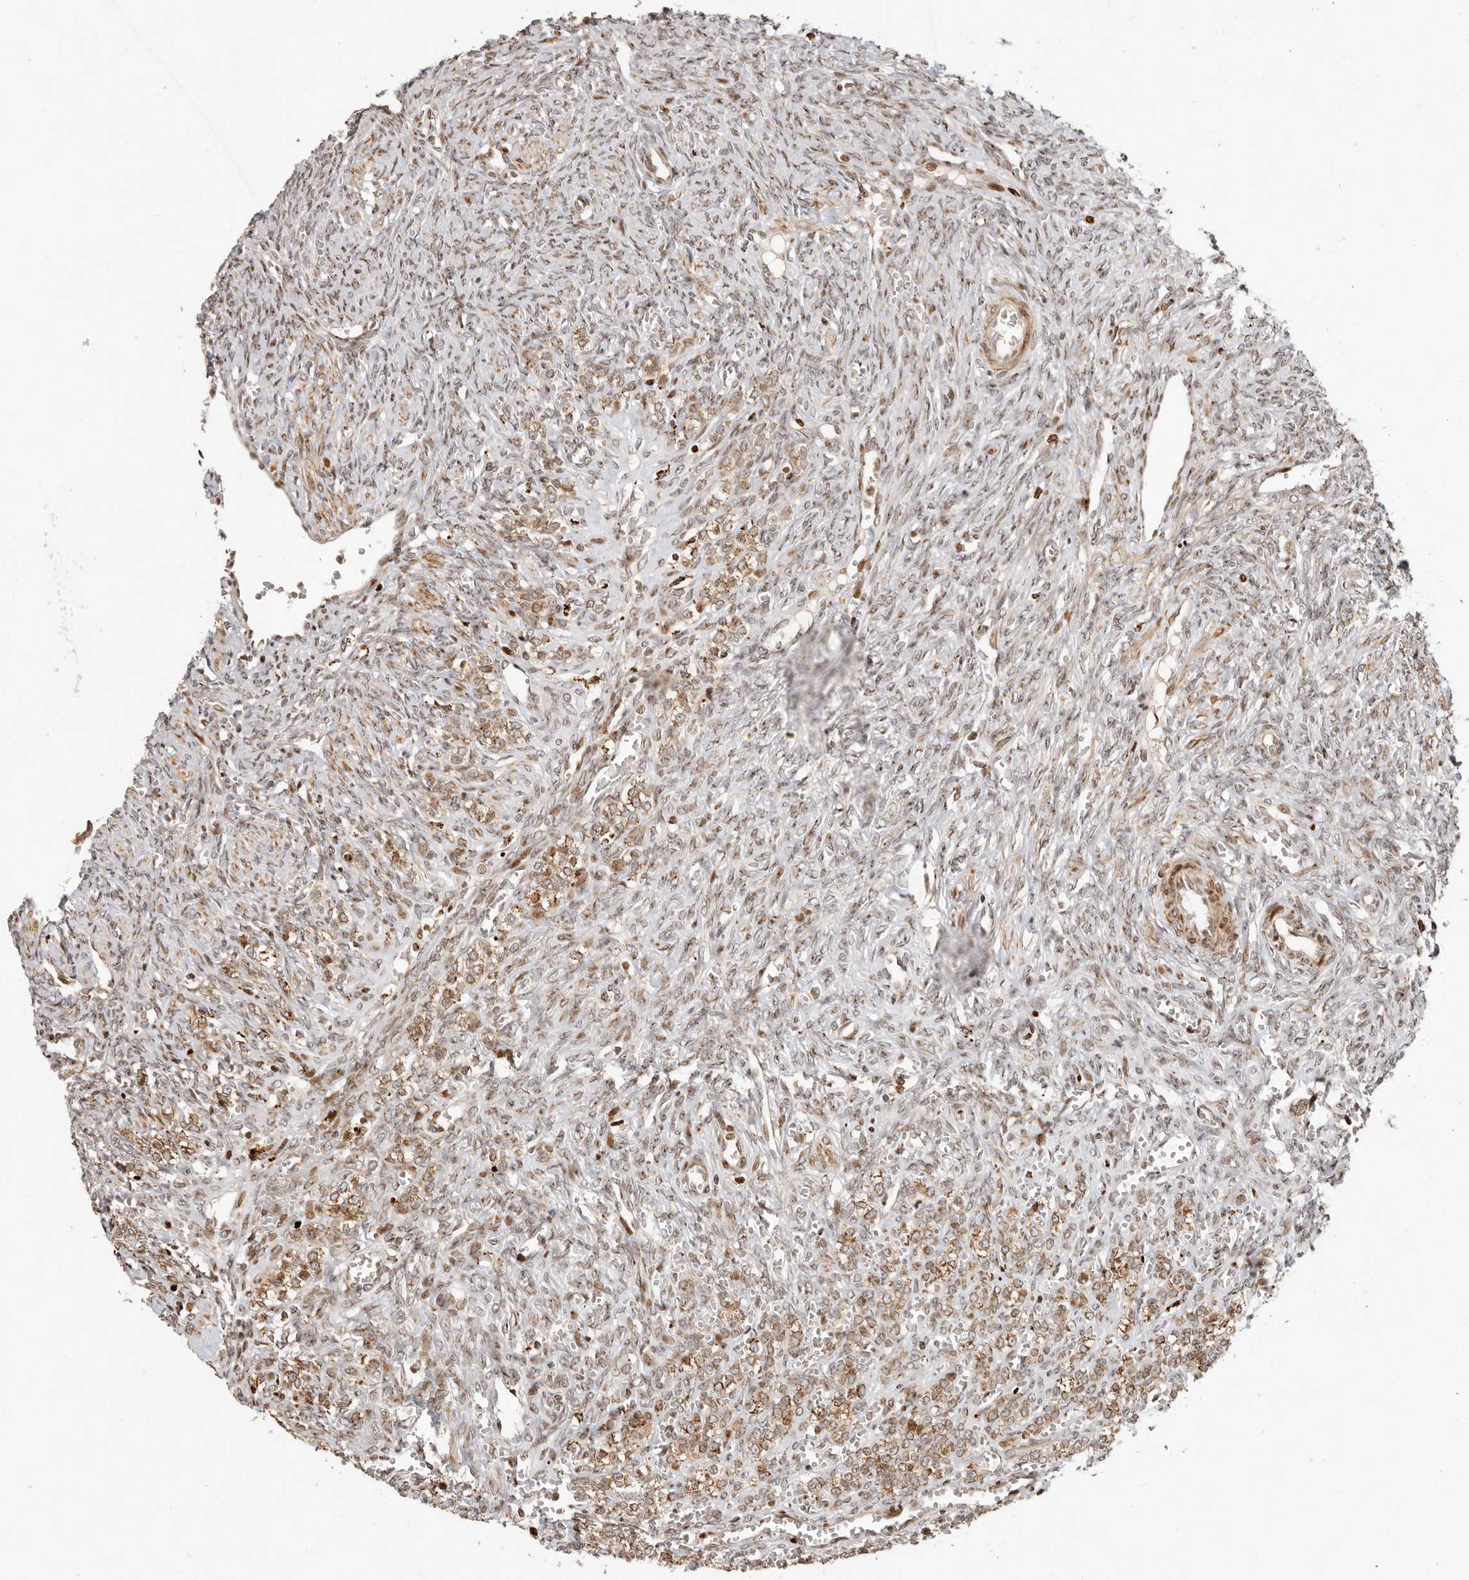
{"staining": {"intensity": "moderate", "quantity": ">75%", "location": "cytoplasmic/membranous,nuclear"}, "tissue": "ovary", "cell_type": "Ovarian stroma cells", "image_type": "normal", "snomed": [{"axis": "morphology", "description": "Normal tissue, NOS"}, {"axis": "topography", "description": "Ovary"}], "caption": "Protein staining of normal ovary exhibits moderate cytoplasmic/membranous,nuclear staining in approximately >75% of ovarian stroma cells.", "gene": "TRIM4", "patient": {"sex": "female", "age": 41}}